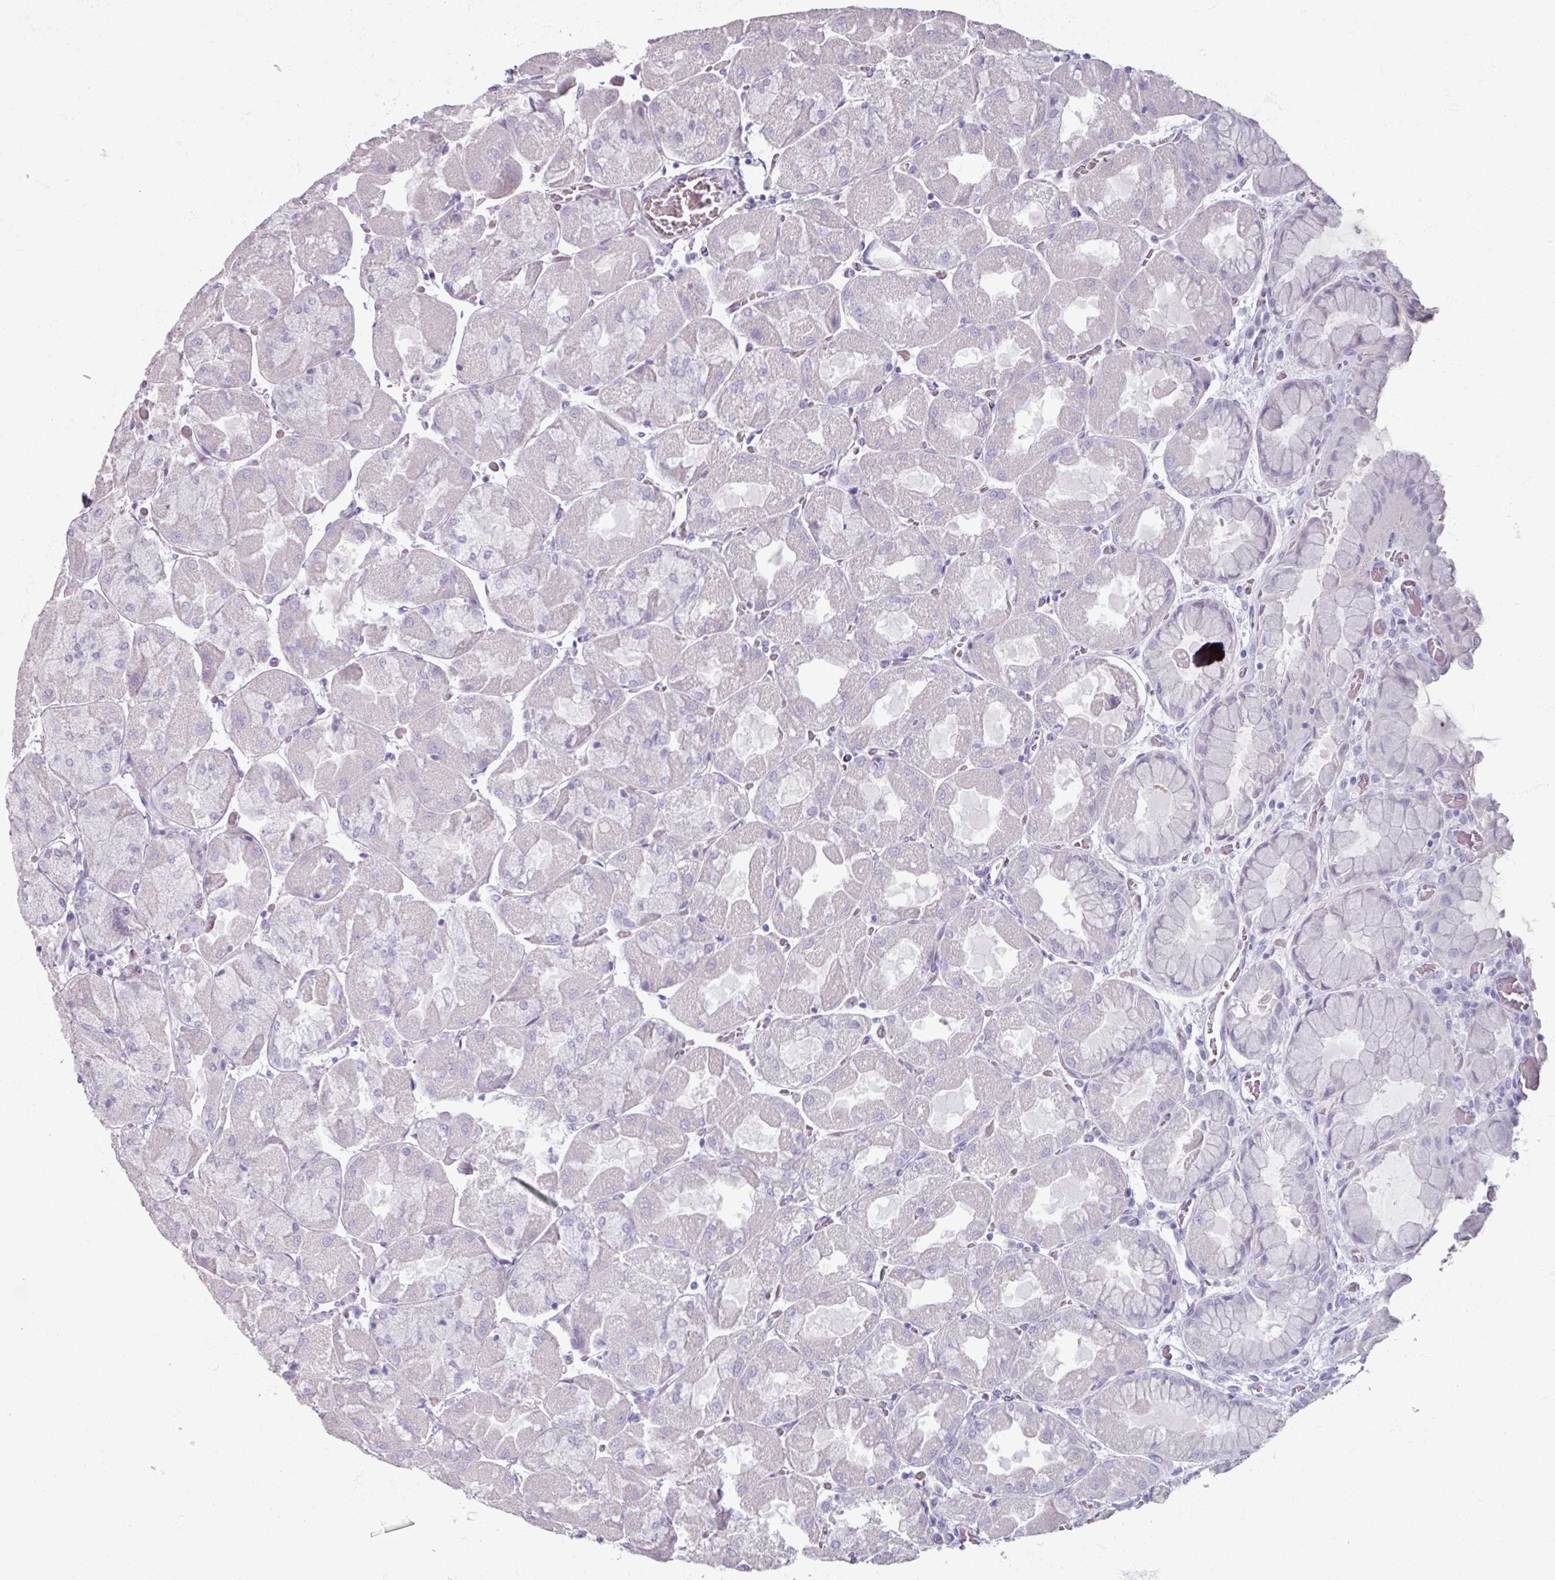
{"staining": {"intensity": "negative", "quantity": "none", "location": "none"}, "tissue": "stomach", "cell_type": "Glandular cells", "image_type": "normal", "snomed": [{"axis": "morphology", "description": "Normal tissue, NOS"}, {"axis": "topography", "description": "Stomach"}], "caption": "Immunohistochemistry histopathology image of benign human stomach stained for a protein (brown), which displays no positivity in glandular cells. Nuclei are stained in blue.", "gene": "TG", "patient": {"sex": "female", "age": 61}}